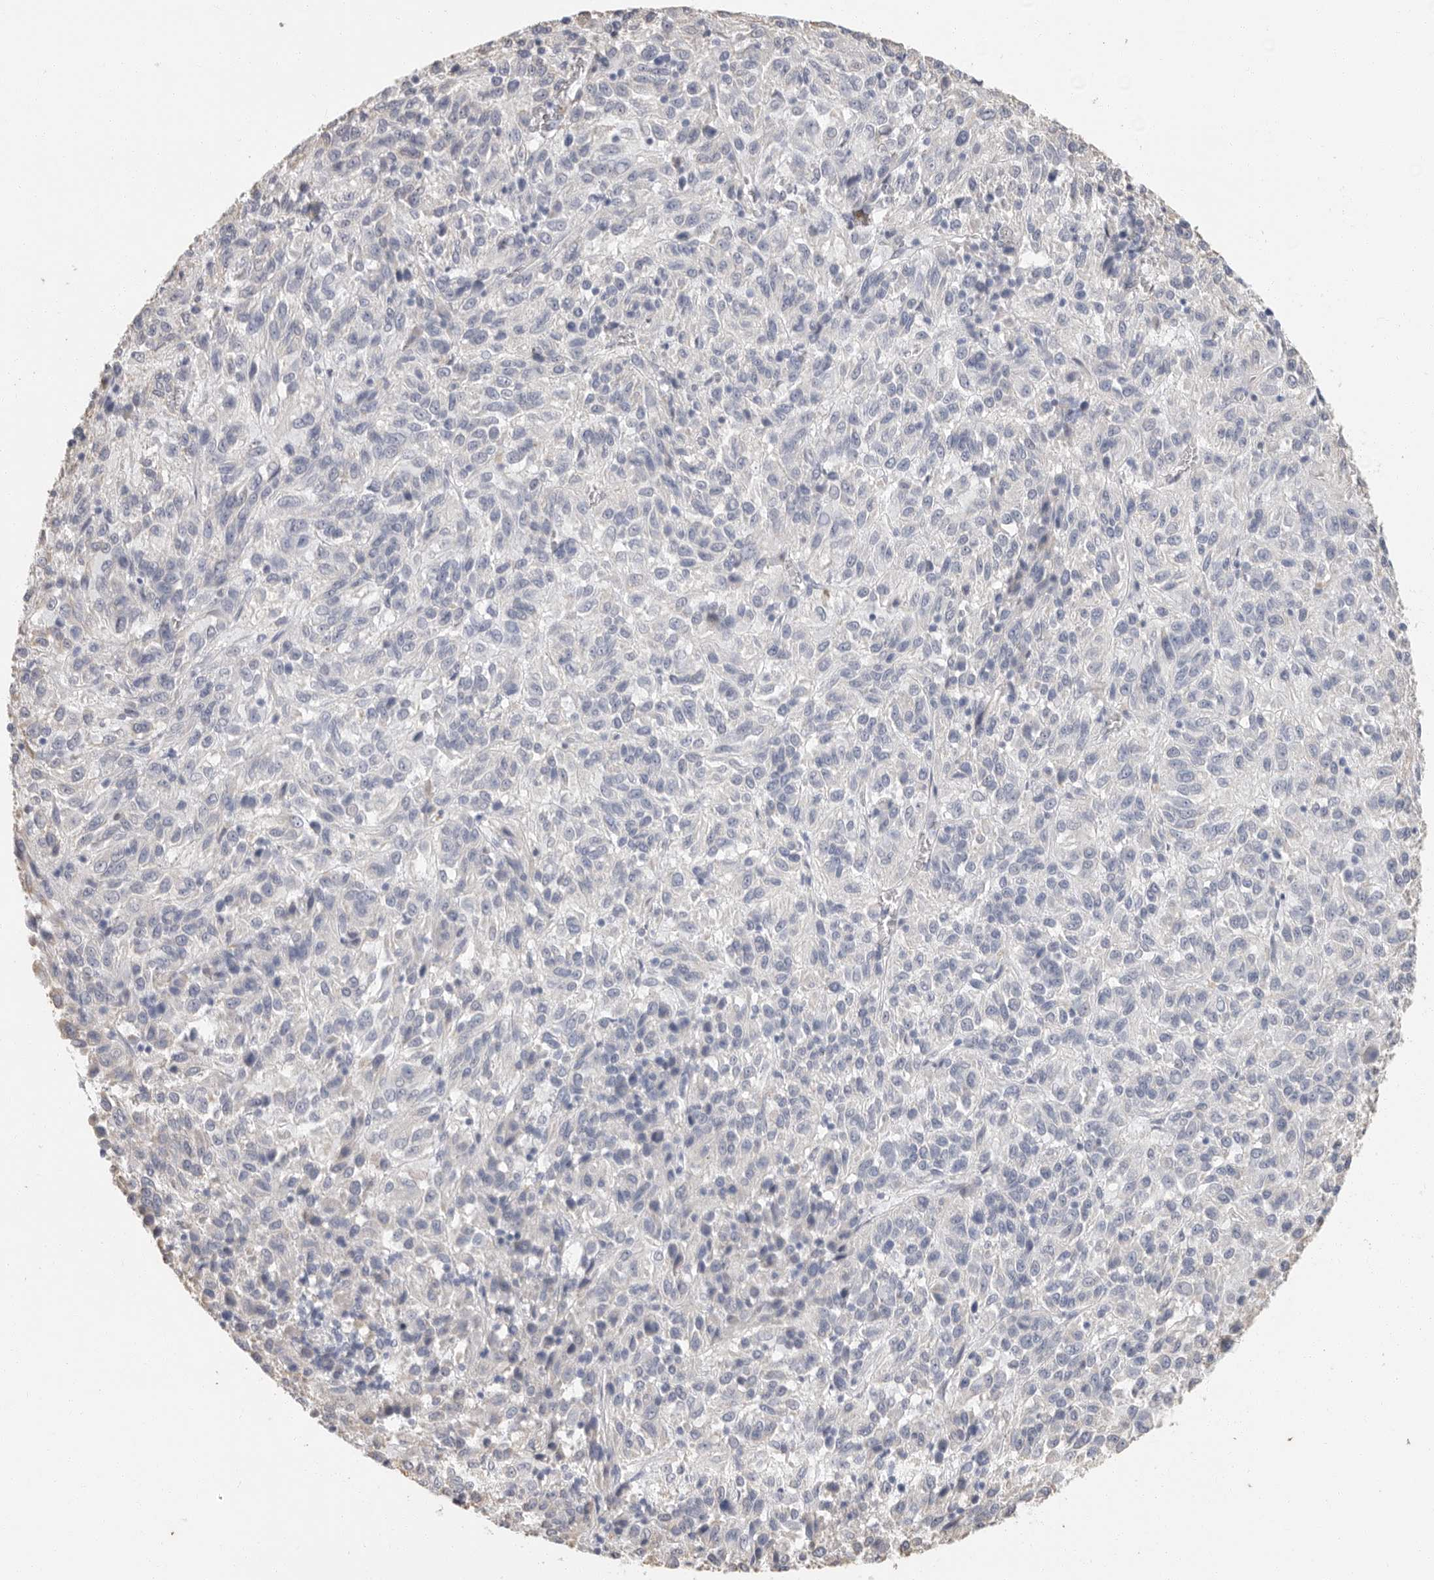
{"staining": {"intensity": "negative", "quantity": "none", "location": "none"}, "tissue": "melanoma", "cell_type": "Tumor cells", "image_type": "cancer", "snomed": [{"axis": "morphology", "description": "Malignant melanoma, Metastatic site"}, {"axis": "topography", "description": "Lung"}], "caption": "This is a micrograph of immunohistochemistry staining of malignant melanoma (metastatic site), which shows no expression in tumor cells. (DAB immunohistochemistry (IHC), high magnification).", "gene": "ARHGEF10", "patient": {"sex": "male", "age": 64}}